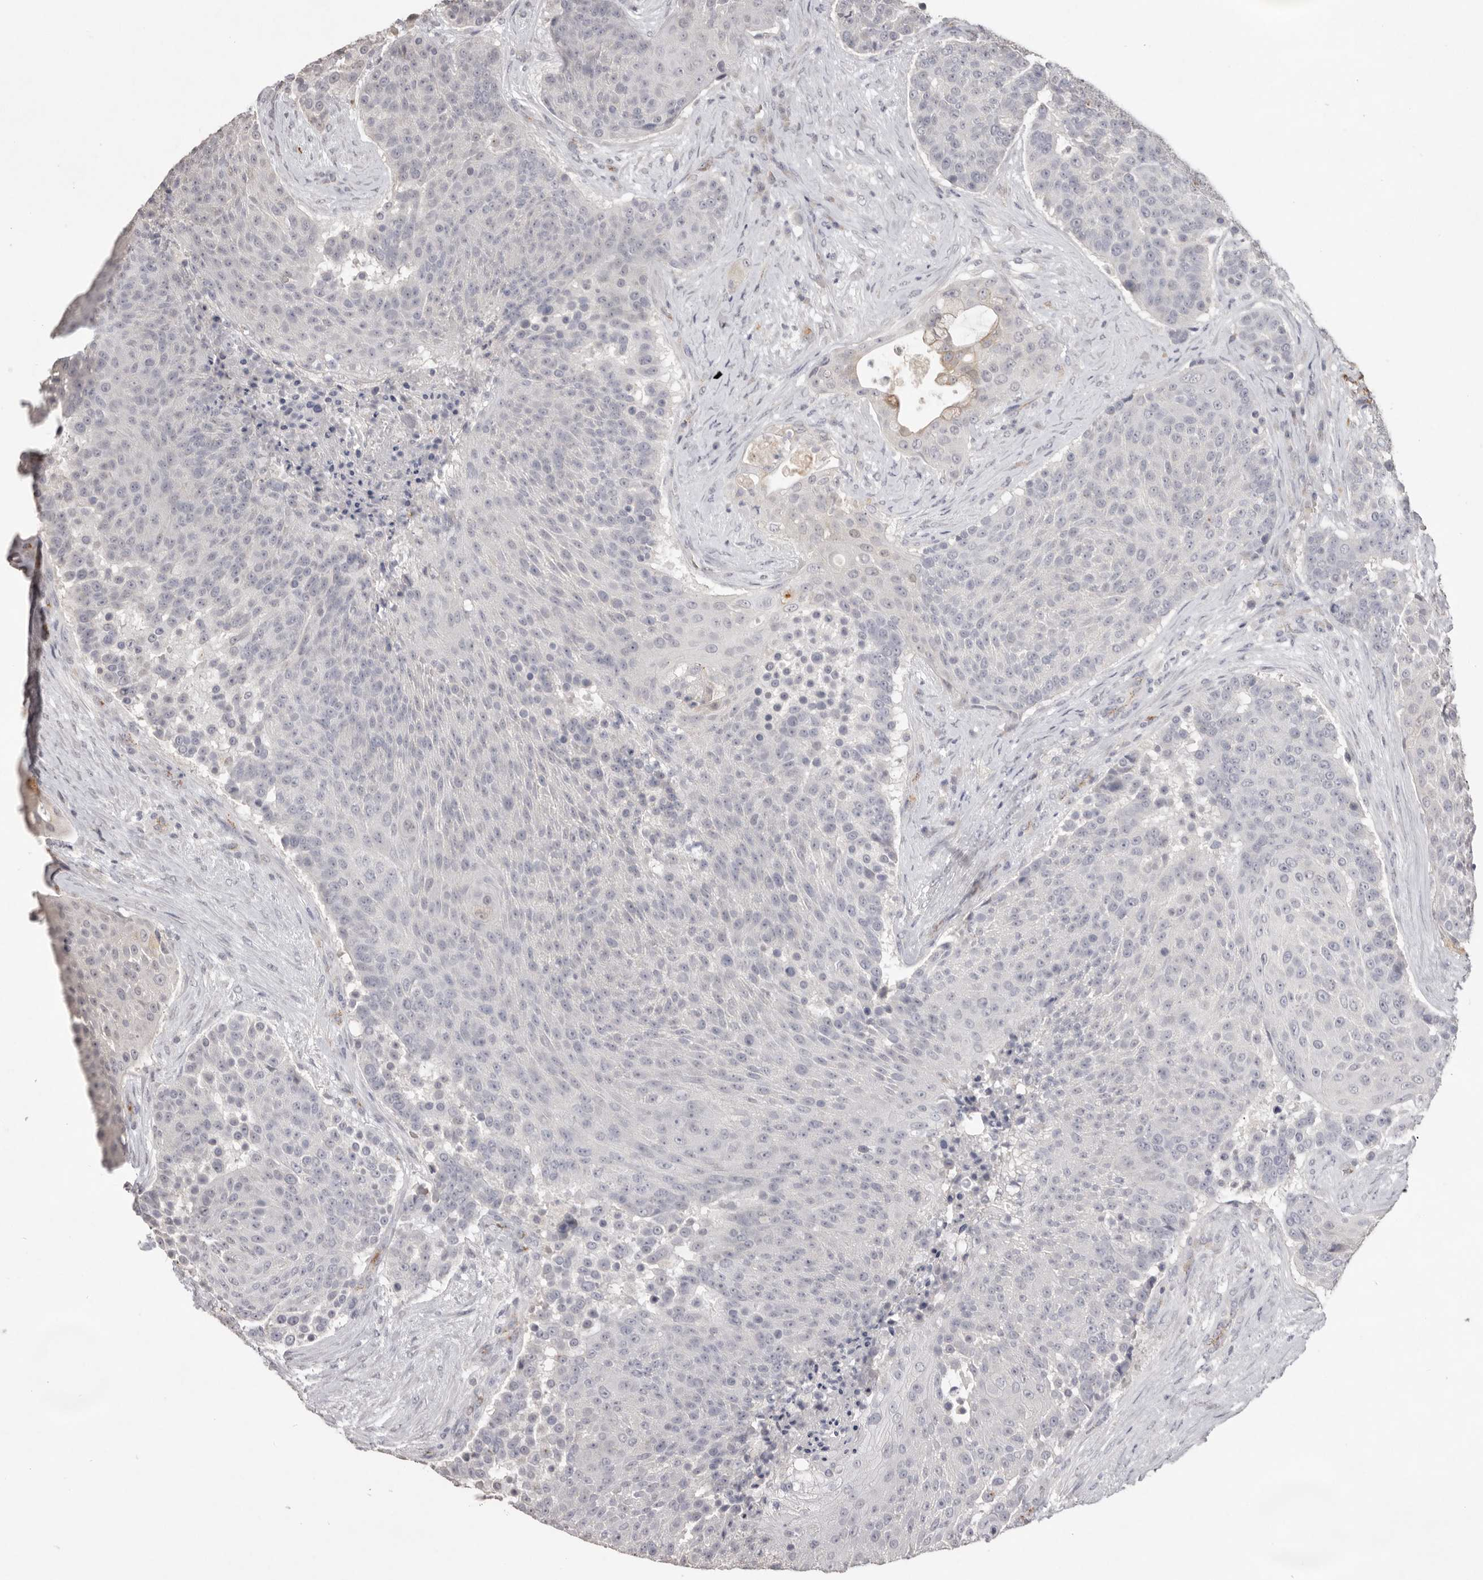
{"staining": {"intensity": "negative", "quantity": "none", "location": "none"}, "tissue": "urothelial cancer", "cell_type": "Tumor cells", "image_type": "cancer", "snomed": [{"axis": "morphology", "description": "Urothelial carcinoma, High grade"}, {"axis": "topography", "description": "Urinary bladder"}], "caption": "Tumor cells show no significant positivity in urothelial cancer. (DAB IHC visualized using brightfield microscopy, high magnification).", "gene": "ZYG11B", "patient": {"sex": "female", "age": 63}}